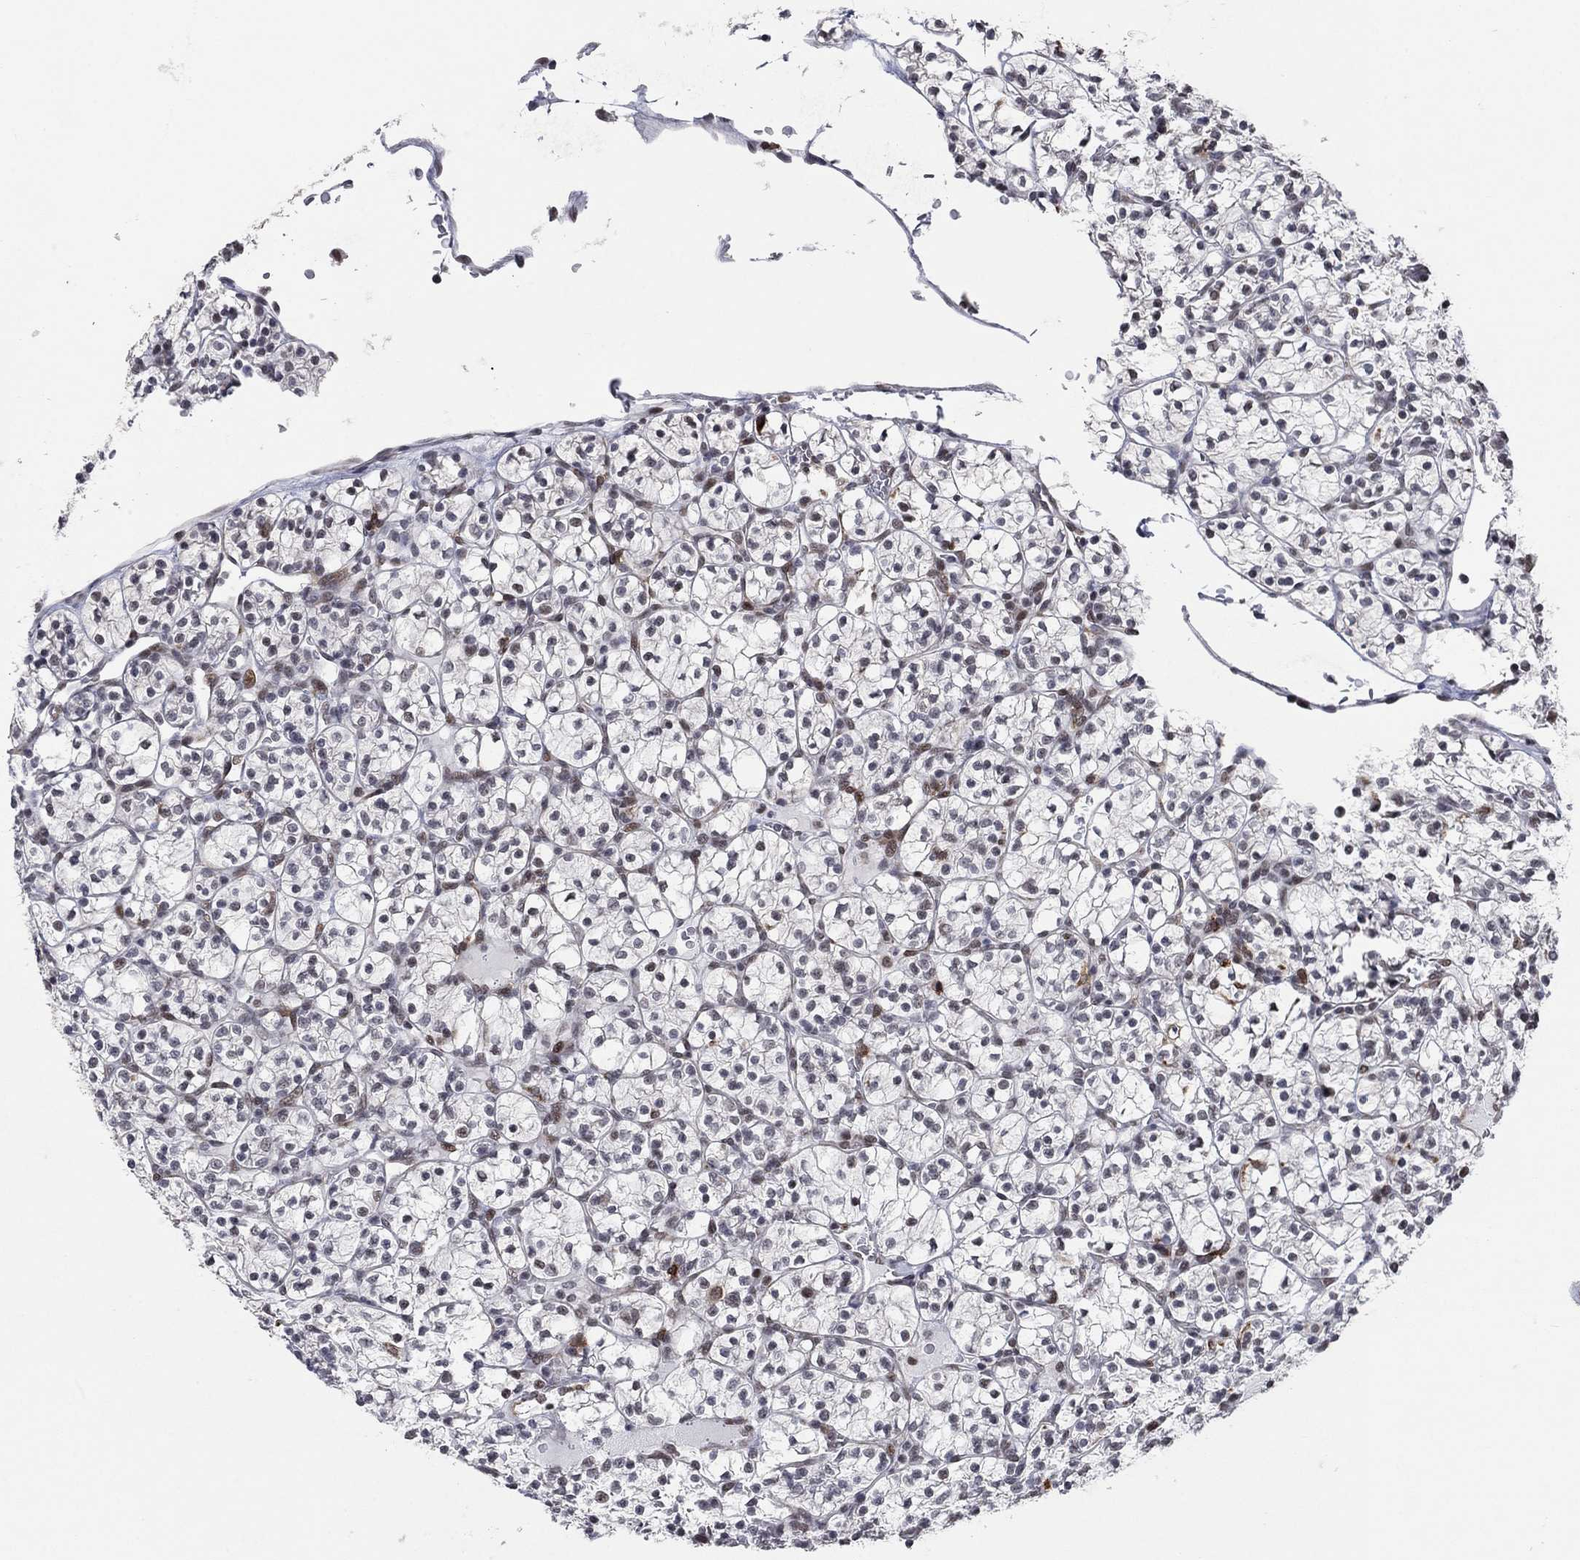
{"staining": {"intensity": "negative", "quantity": "none", "location": "none"}, "tissue": "renal cancer", "cell_type": "Tumor cells", "image_type": "cancer", "snomed": [{"axis": "morphology", "description": "Adenocarcinoma, NOS"}, {"axis": "topography", "description": "Kidney"}], "caption": "This is an IHC image of human renal adenocarcinoma. There is no expression in tumor cells.", "gene": "HCFC1", "patient": {"sex": "female", "age": 89}}